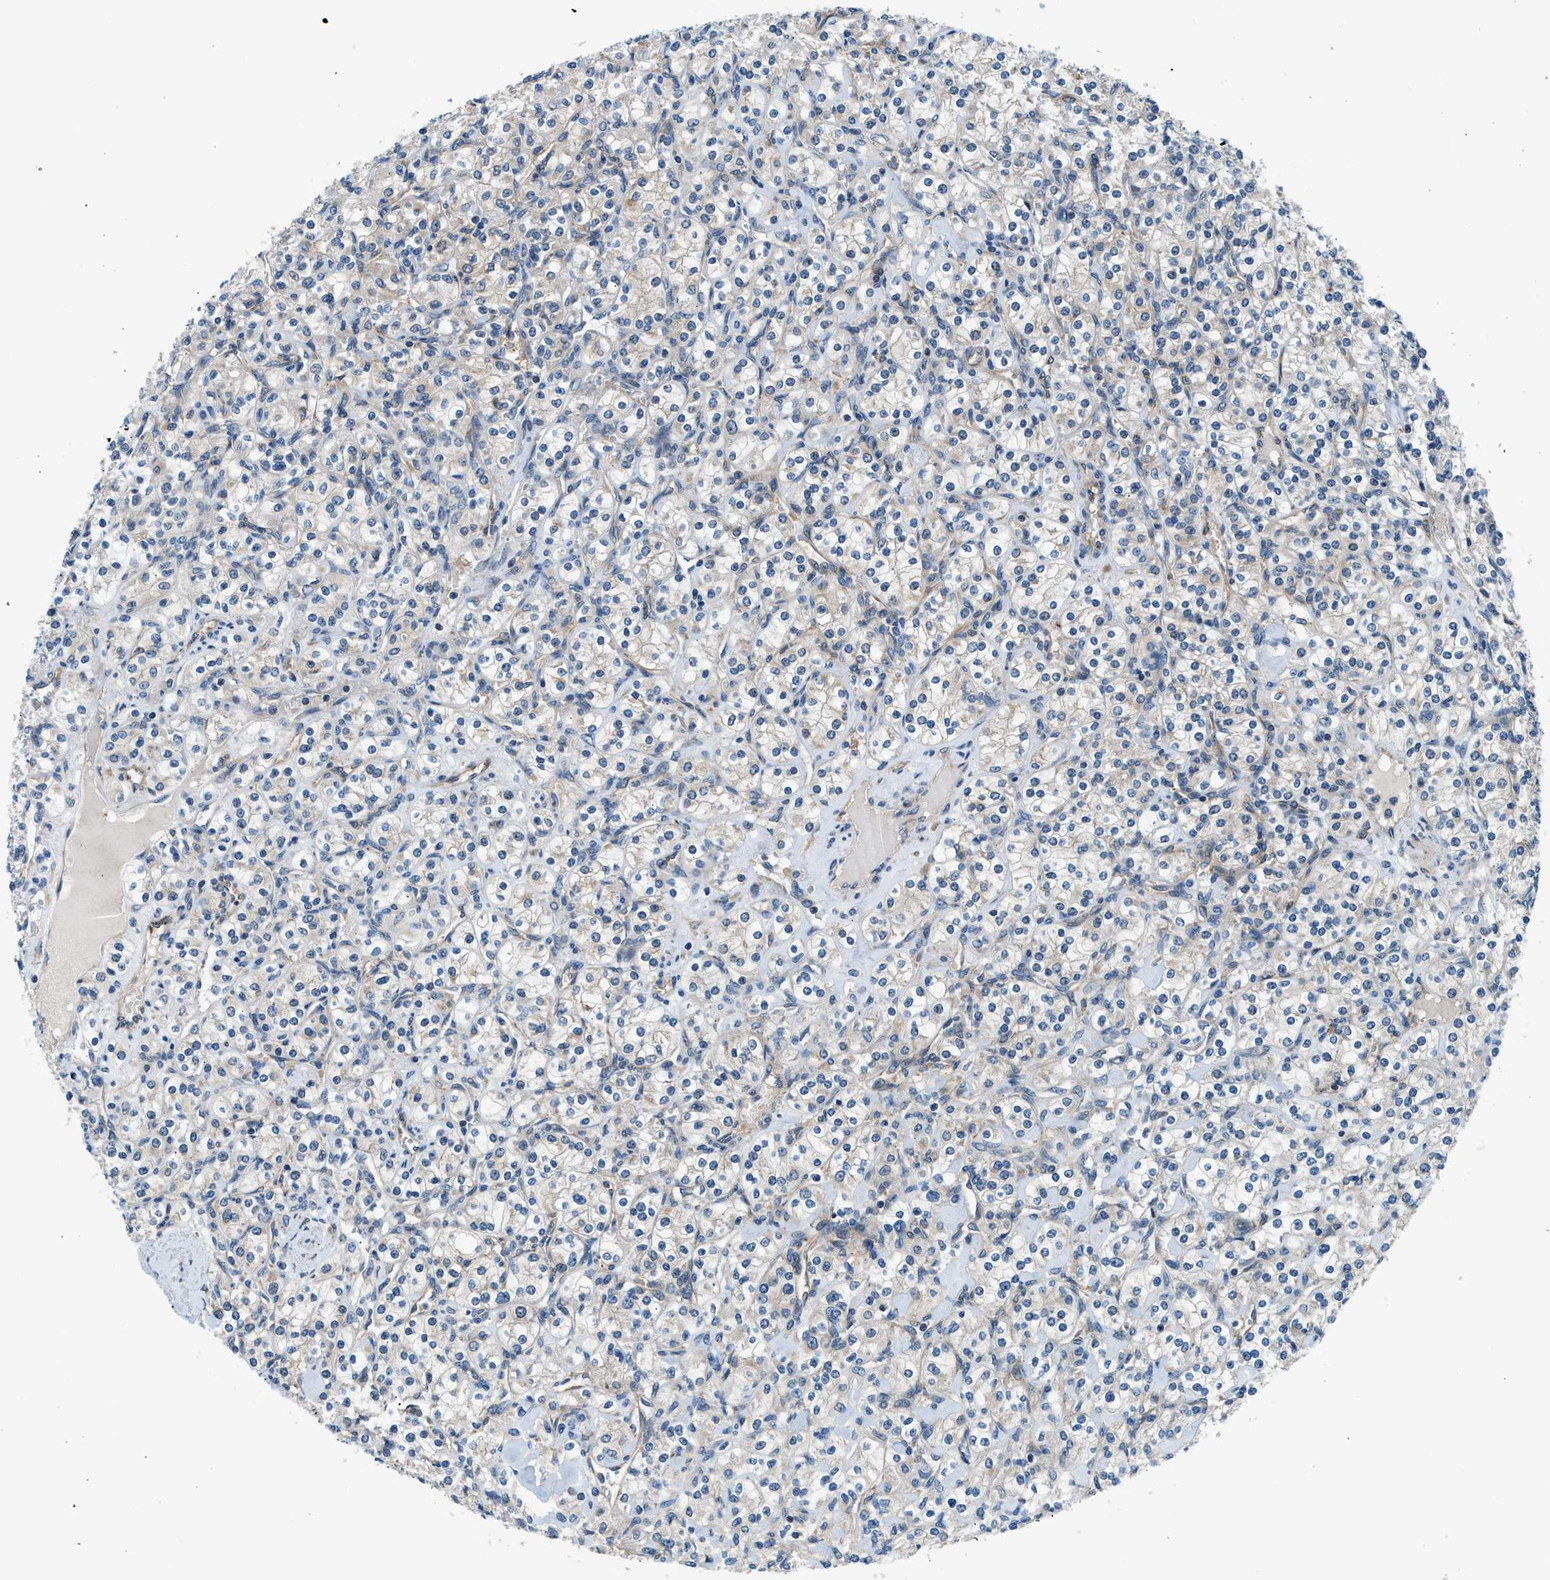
{"staining": {"intensity": "weak", "quantity": "25%-75%", "location": "cytoplasmic/membranous"}, "tissue": "renal cancer", "cell_type": "Tumor cells", "image_type": "cancer", "snomed": [{"axis": "morphology", "description": "Adenocarcinoma, NOS"}, {"axis": "topography", "description": "Kidney"}], "caption": "Immunohistochemical staining of human renal adenocarcinoma demonstrates low levels of weak cytoplasmic/membranous protein positivity in about 25%-75% of tumor cells. (Stains: DAB in brown, nuclei in blue, Microscopy: brightfield microscopy at high magnification).", "gene": "LPIN2", "patient": {"sex": "male", "age": 77}}